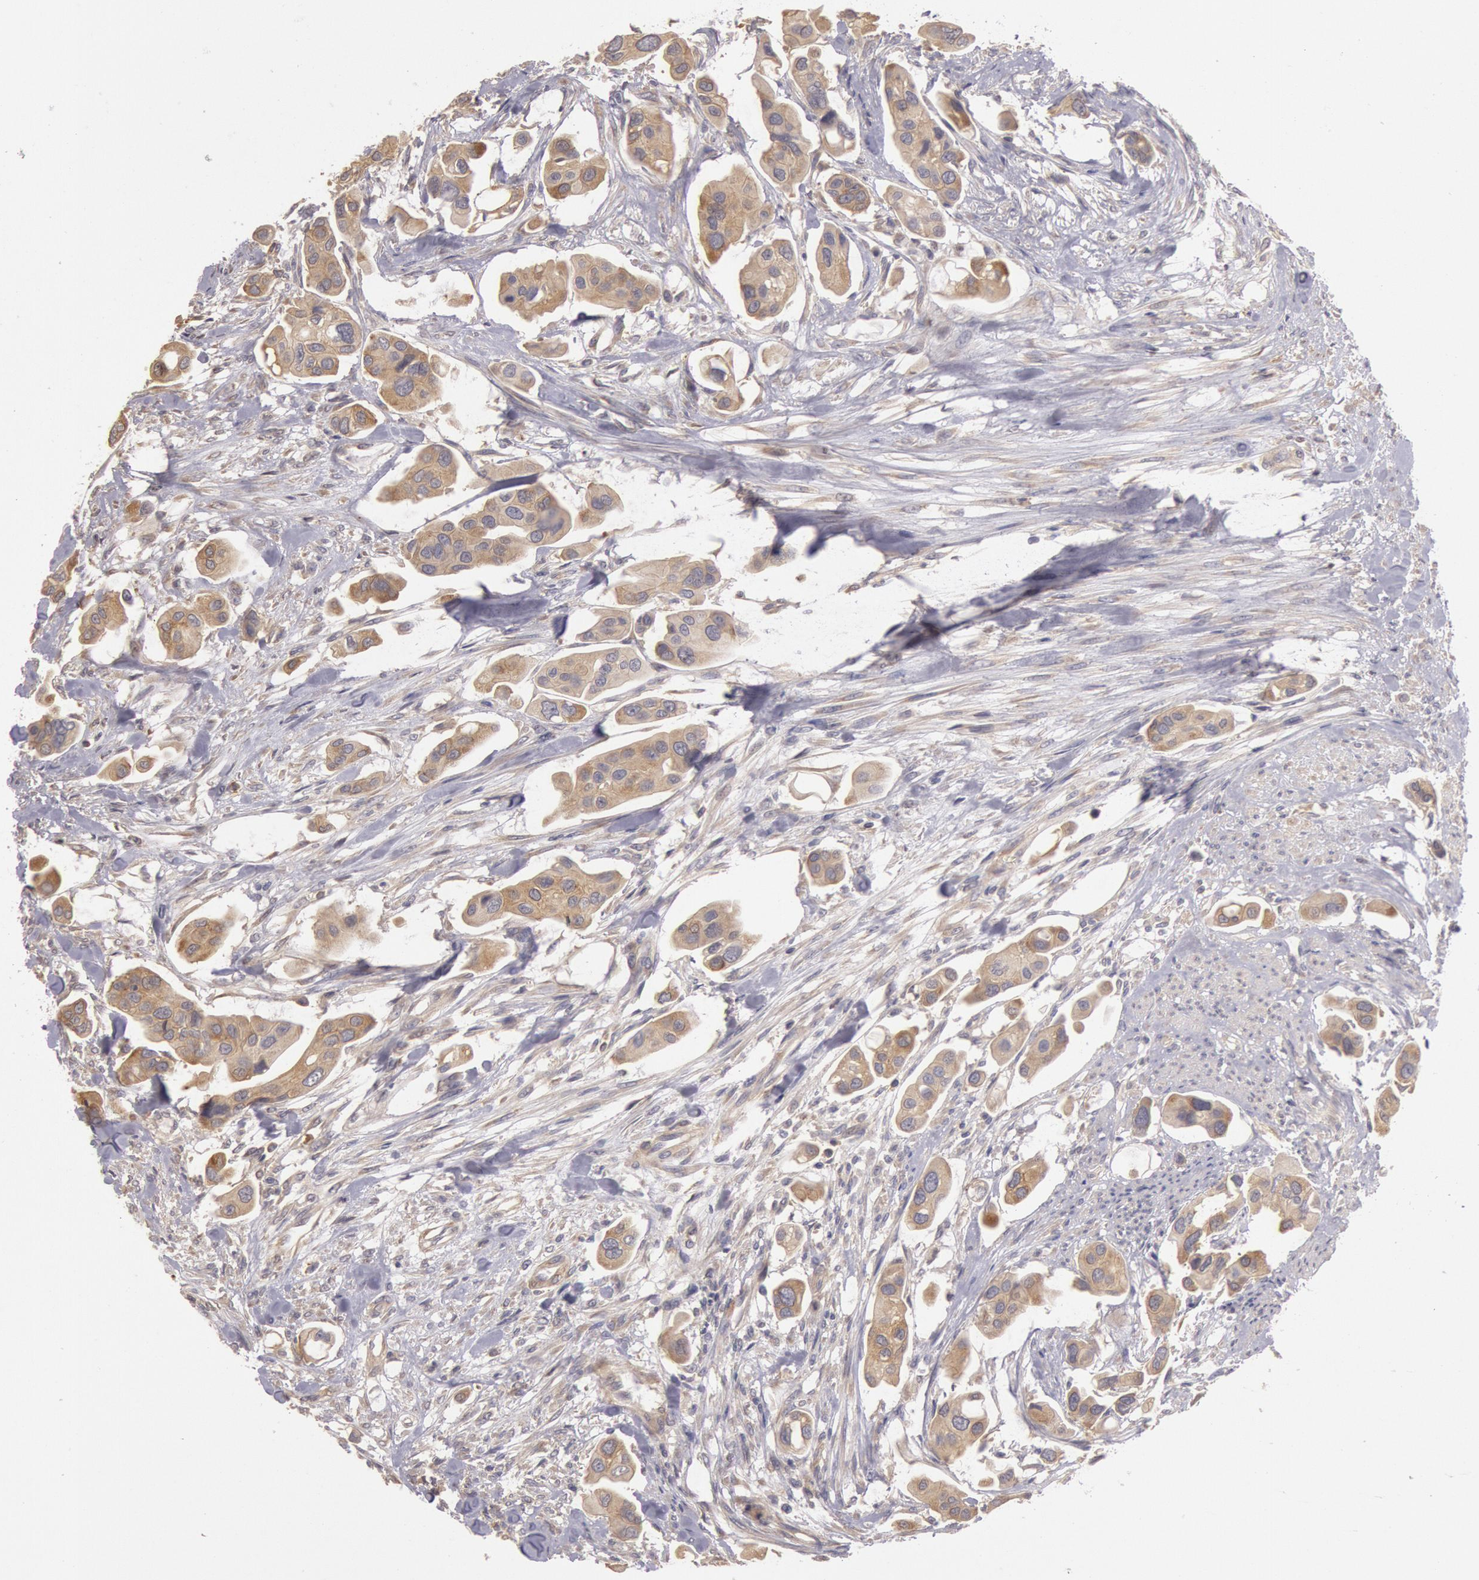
{"staining": {"intensity": "moderate", "quantity": ">75%", "location": "cytoplasmic/membranous"}, "tissue": "urothelial cancer", "cell_type": "Tumor cells", "image_type": "cancer", "snomed": [{"axis": "morphology", "description": "Adenocarcinoma, NOS"}, {"axis": "topography", "description": "Urinary bladder"}], "caption": "Urothelial cancer stained for a protein exhibits moderate cytoplasmic/membranous positivity in tumor cells. The protein is shown in brown color, while the nuclei are stained blue.", "gene": "NMT2", "patient": {"sex": "male", "age": 61}}